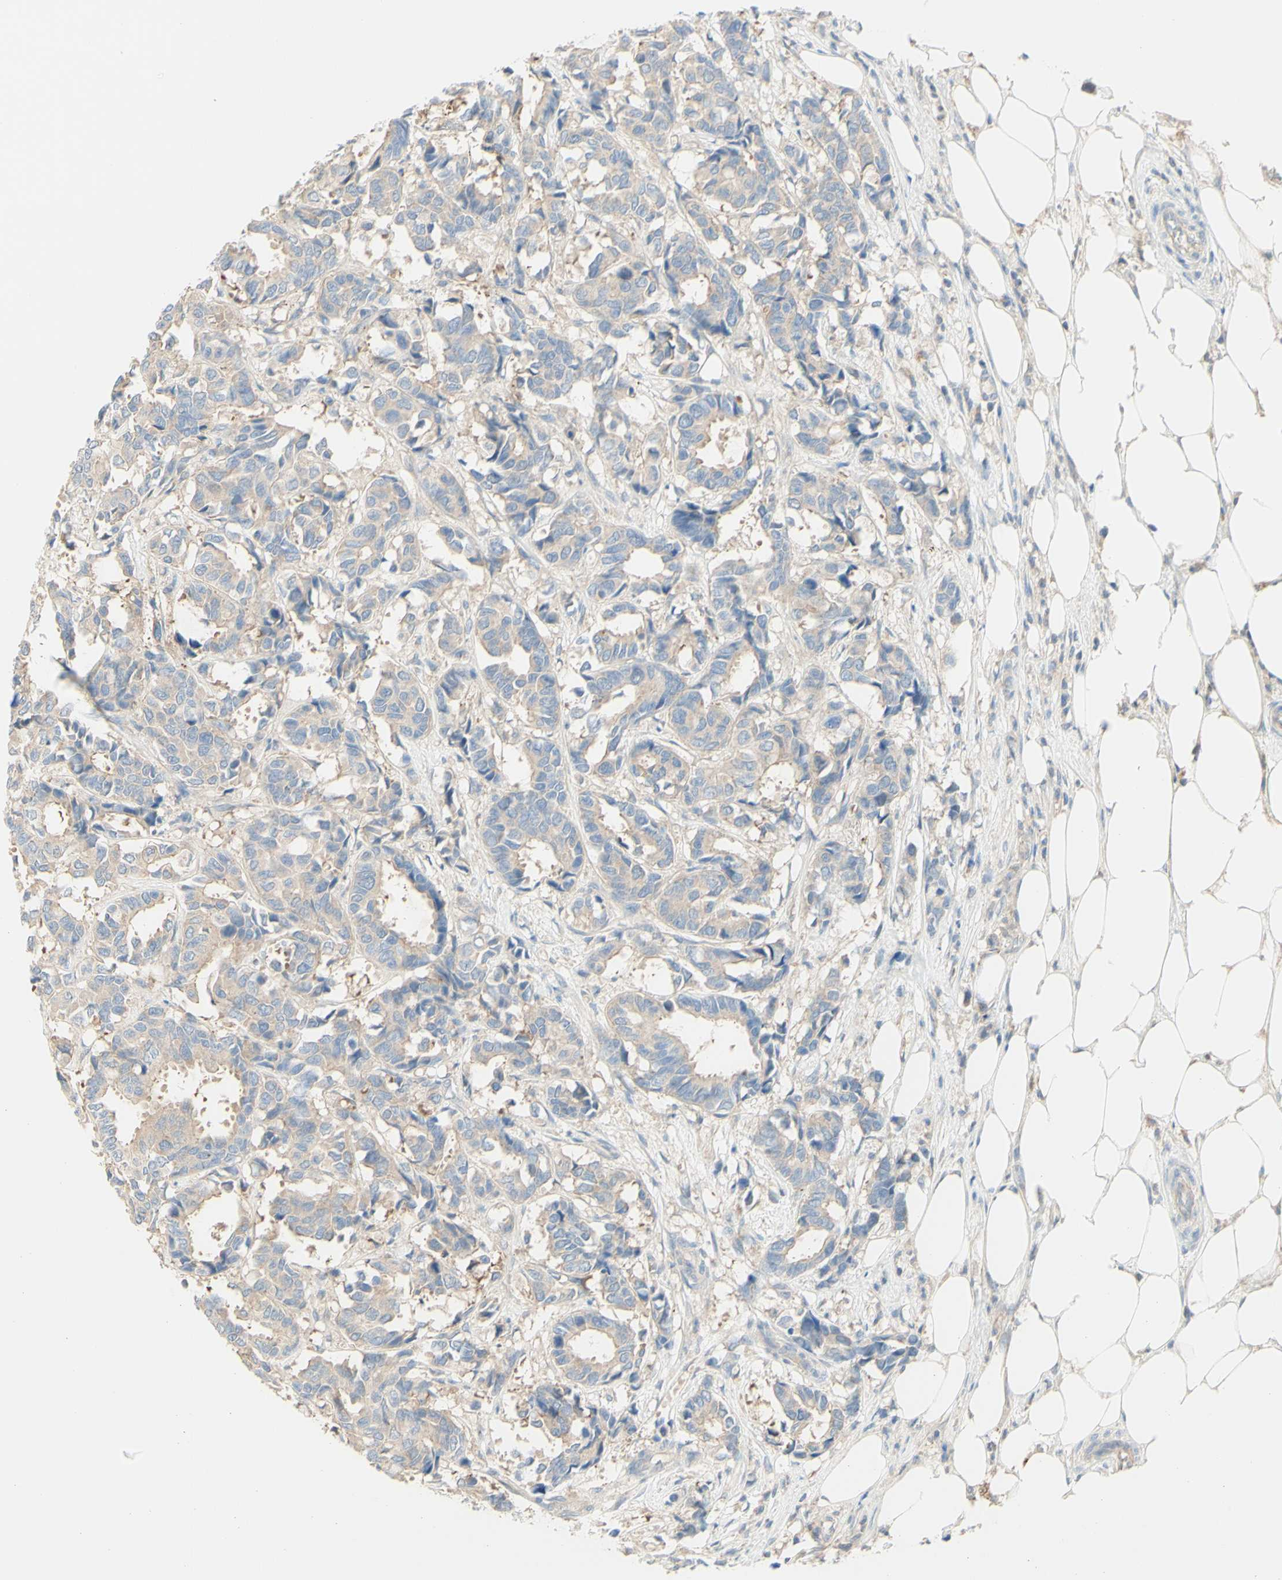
{"staining": {"intensity": "weak", "quantity": "25%-75%", "location": "cytoplasmic/membranous"}, "tissue": "breast cancer", "cell_type": "Tumor cells", "image_type": "cancer", "snomed": [{"axis": "morphology", "description": "Duct carcinoma"}, {"axis": "topography", "description": "Breast"}], "caption": "A brown stain highlights weak cytoplasmic/membranous staining of a protein in breast invasive ductal carcinoma tumor cells.", "gene": "MTM1", "patient": {"sex": "female", "age": 87}}